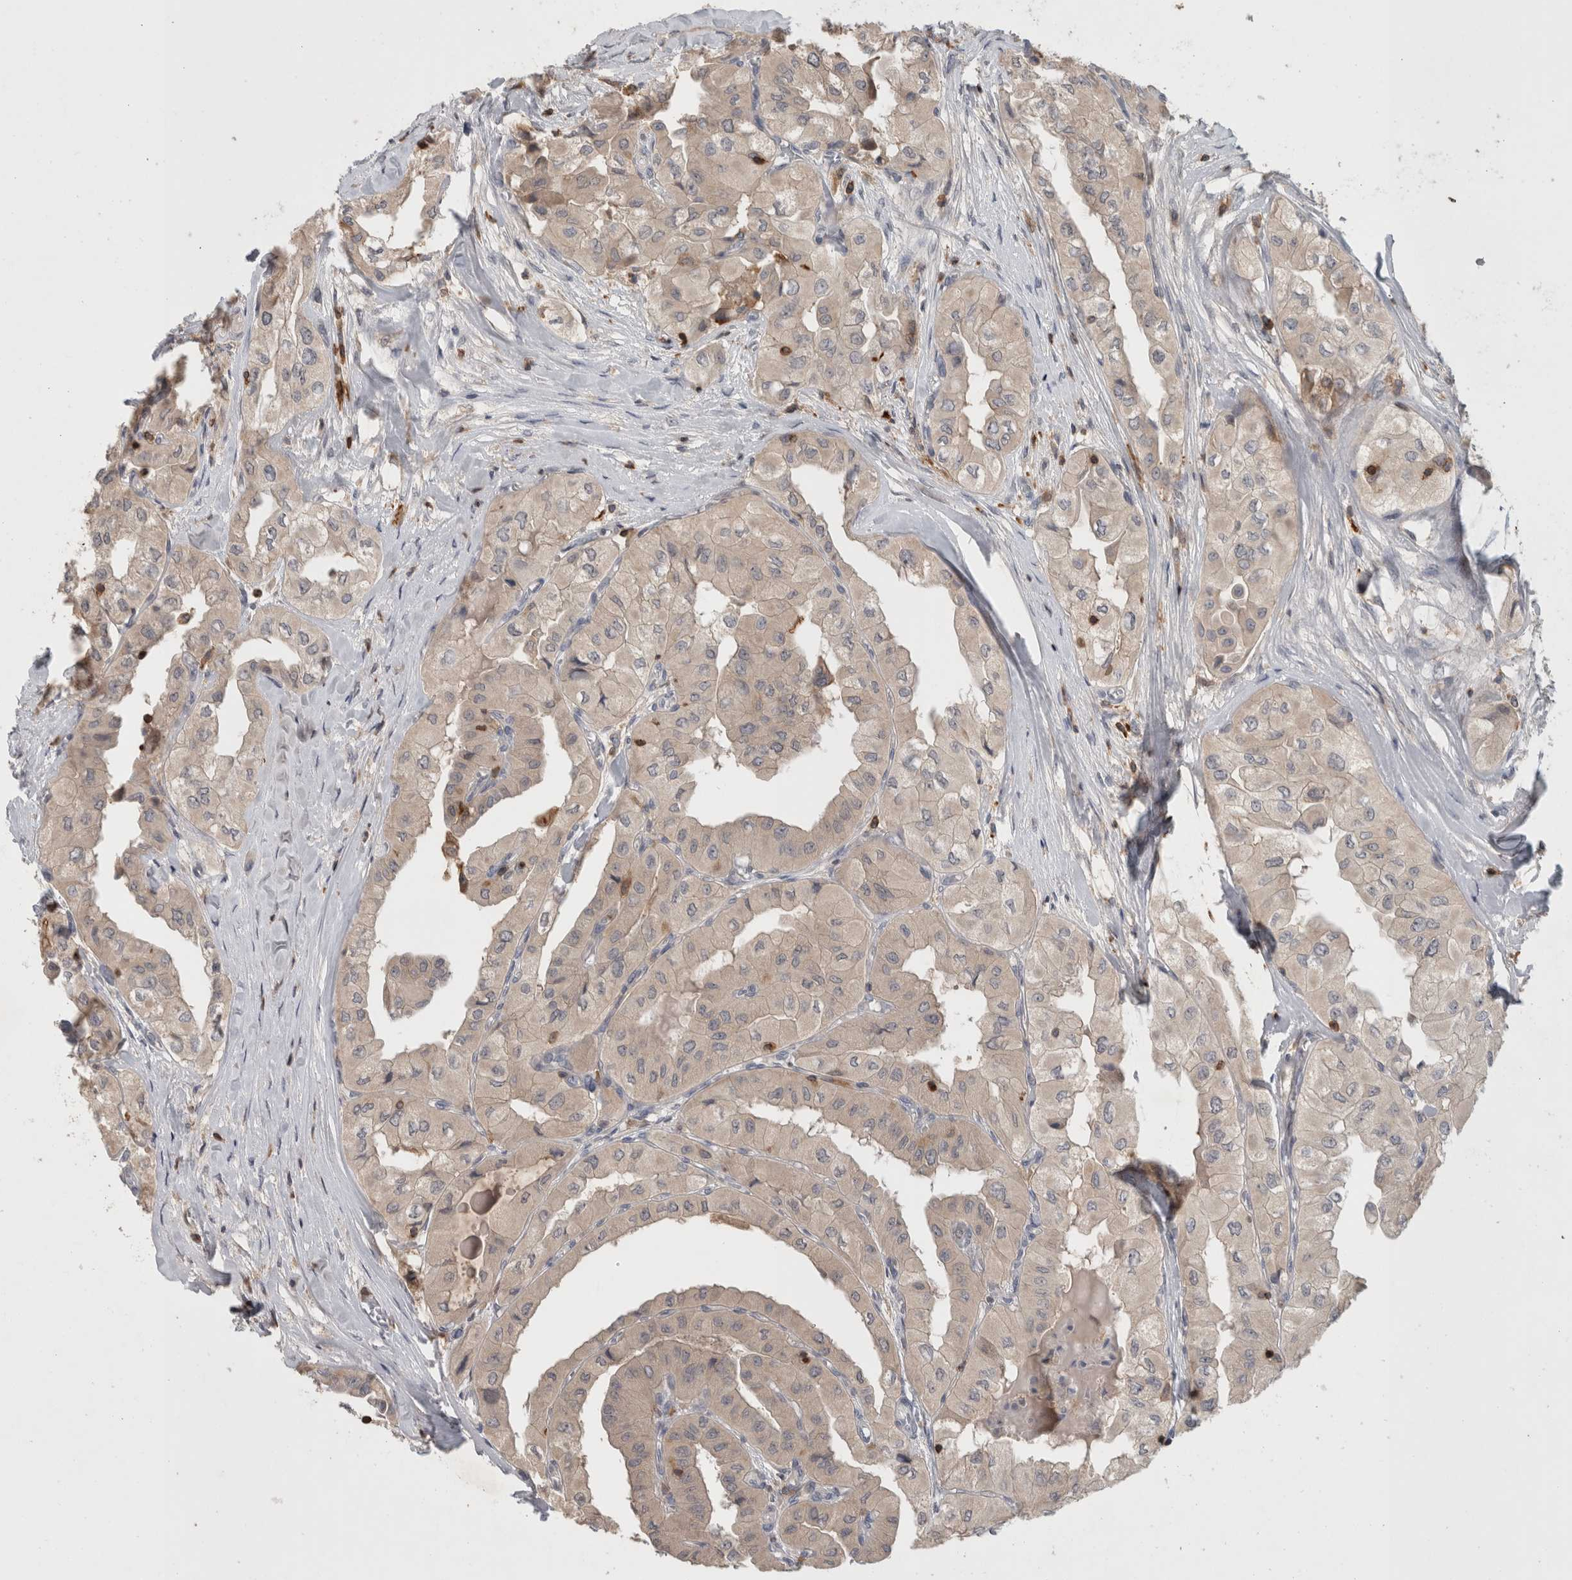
{"staining": {"intensity": "weak", "quantity": "<25%", "location": "cytoplasmic/membranous"}, "tissue": "thyroid cancer", "cell_type": "Tumor cells", "image_type": "cancer", "snomed": [{"axis": "morphology", "description": "Papillary adenocarcinoma, NOS"}, {"axis": "topography", "description": "Thyroid gland"}], "caption": "Tumor cells show no significant protein staining in thyroid cancer (papillary adenocarcinoma).", "gene": "GFRA2", "patient": {"sex": "female", "age": 59}}